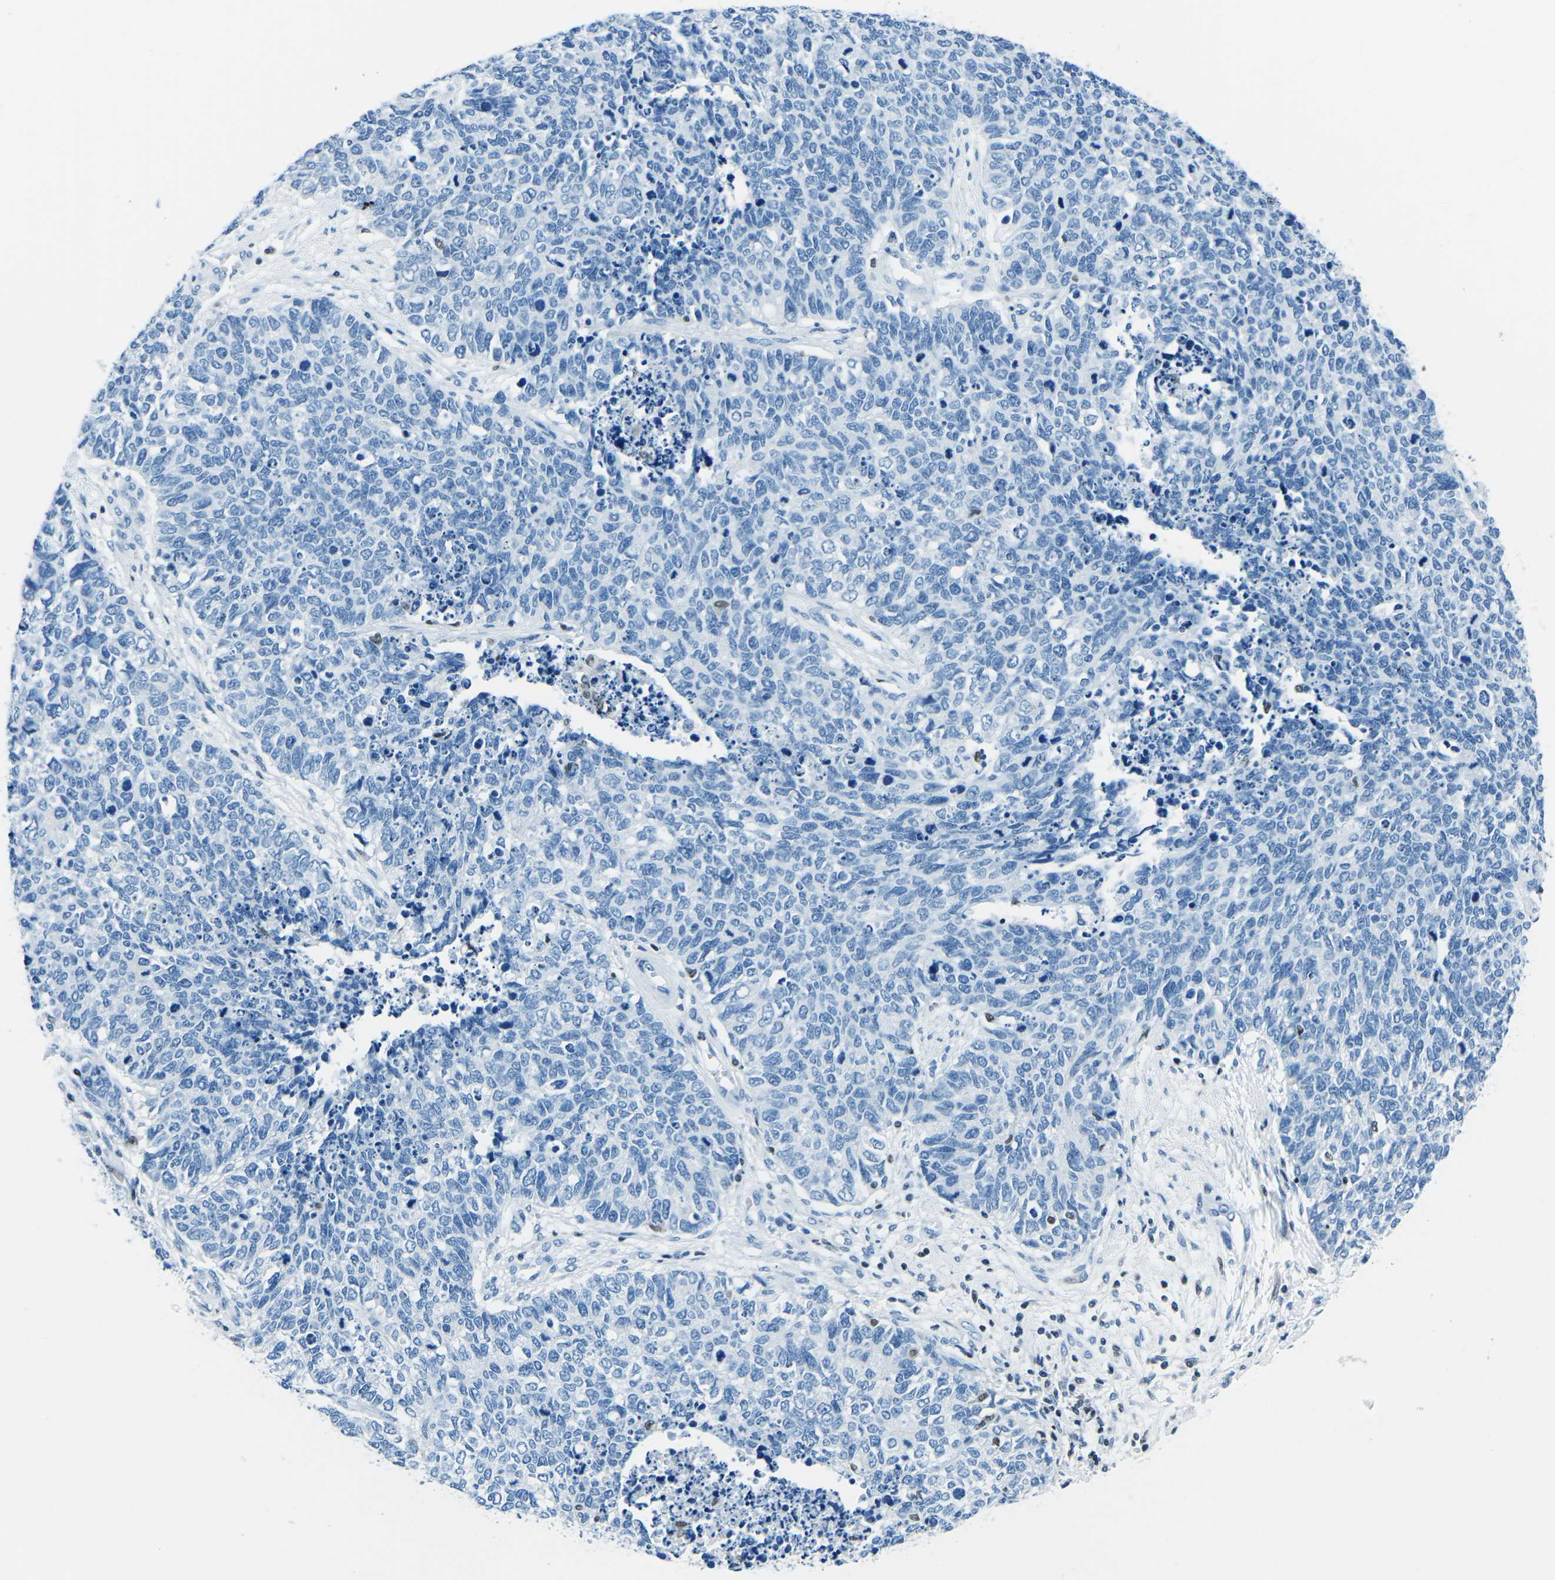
{"staining": {"intensity": "negative", "quantity": "none", "location": "none"}, "tissue": "cervical cancer", "cell_type": "Tumor cells", "image_type": "cancer", "snomed": [{"axis": "morphology", "description": "Squamous cell carcinoma, NOS"}, {"axis": "topography", "description": "Cervix"}], "caption": "The image demonstrates no significant expression in tumor cells of cervical cancer (squamous cell carcinoma). (Stains: DAB immunohistochemistry (IHC) with hematoxylin counter stain, Microscopy: brightfield microscopy at high magnification).", "gene": "CELF2", "patient": {"sex": "female", "age": 63}}